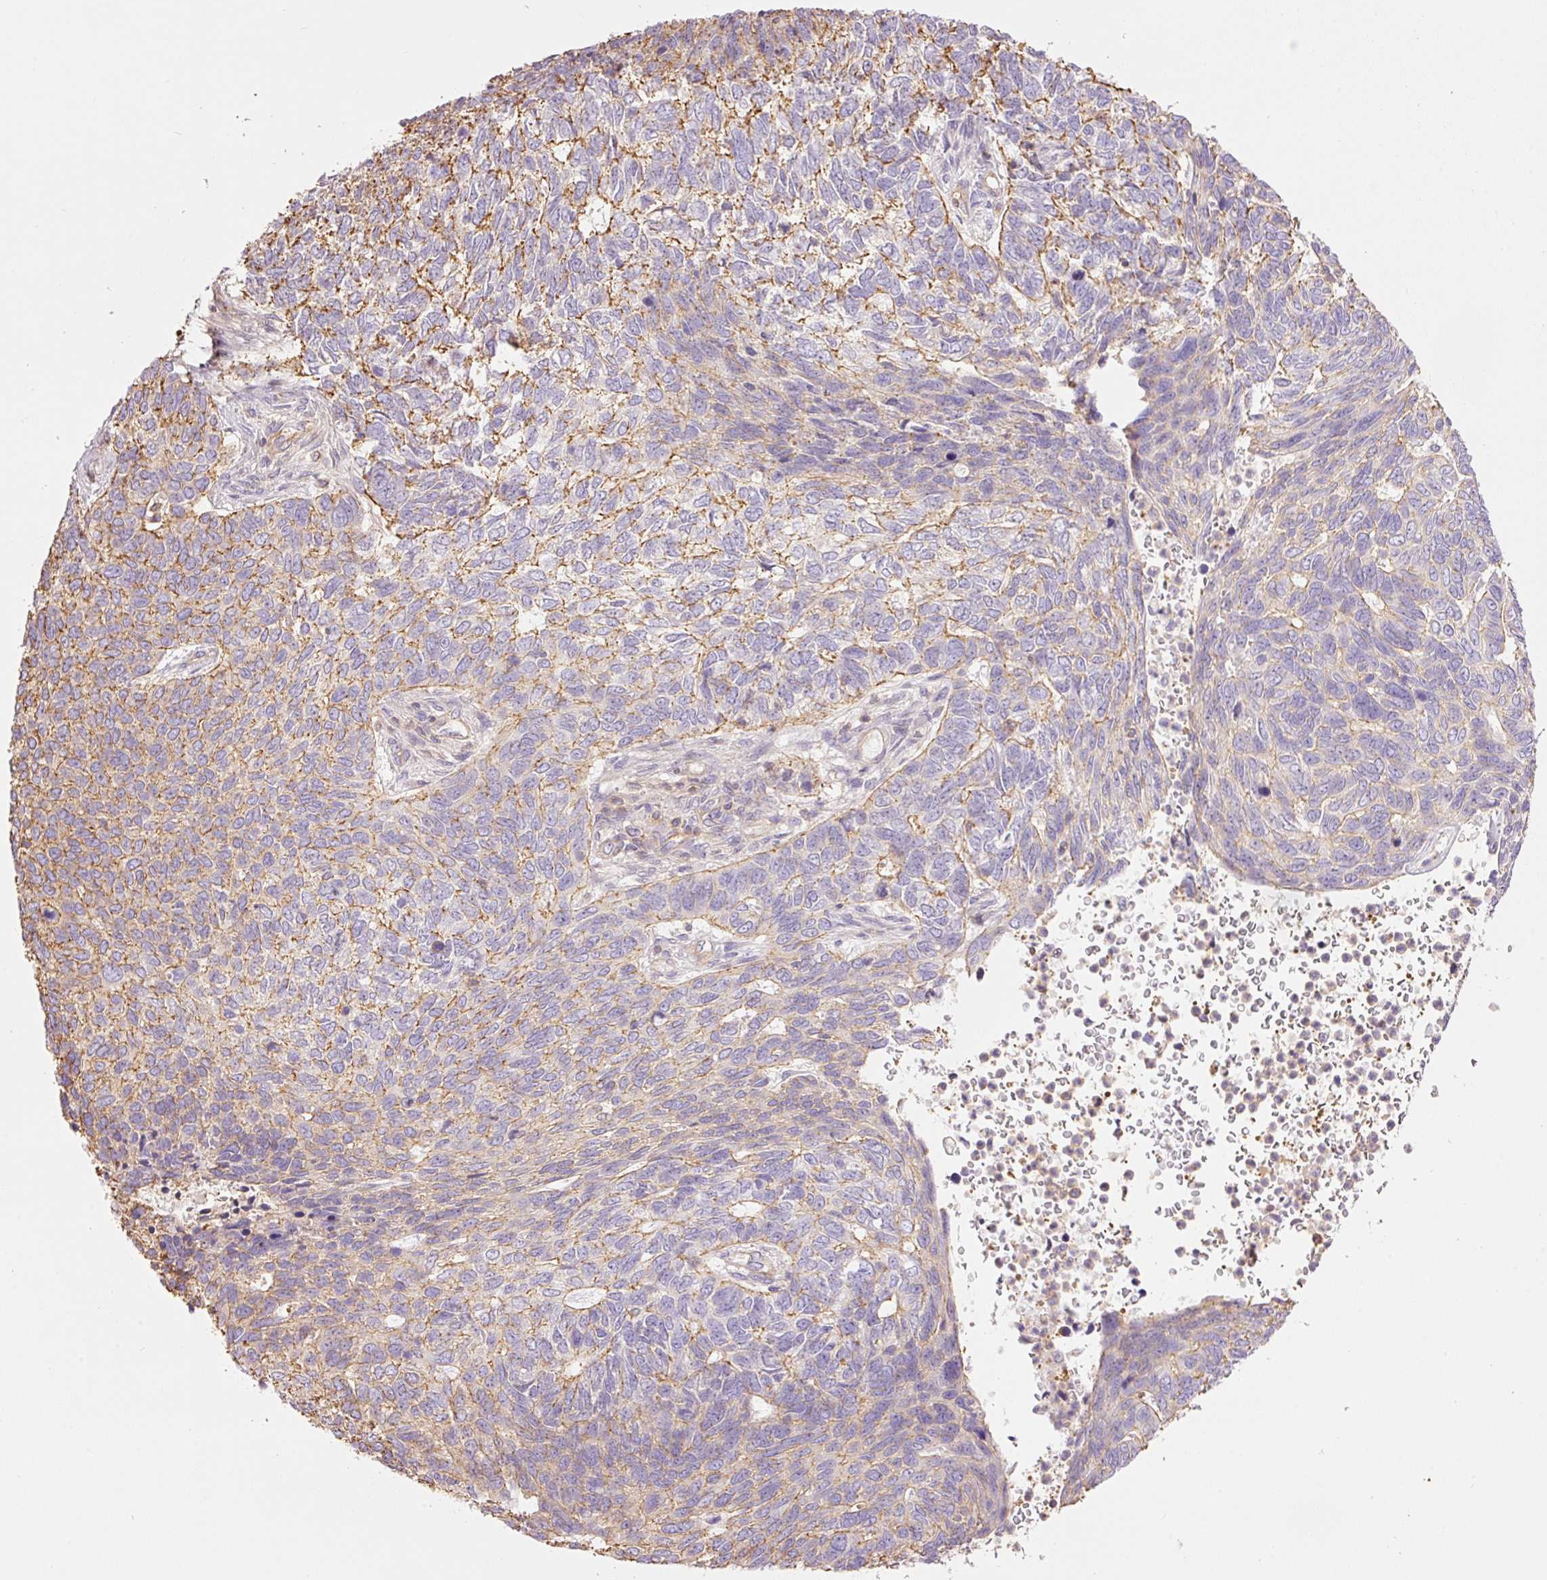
{"staining": {"intensity": "moderate", "quantity": "25%-75%", "location": "cytoplasmic/membranous"}, "tissue": "skin cancer", "cell_type": "Tumor cells", "image_type": "cancer", "snomed": [{"axis": "morphology", "description": "Basal cell carcinoma"}, {"axis": "topography", "description": "Skin"}], "caption": "Immunohistochemistry image of human skin cancer (basal cell carcinoma) stained for a protein (brown), which demonstrates medium levels of moderate cytoplasmic/membranous positivity in approximately 25%-75% of tumor cells.", "gene": "PPP1R1B", "patient": {"sex": "female", "age": 65}}